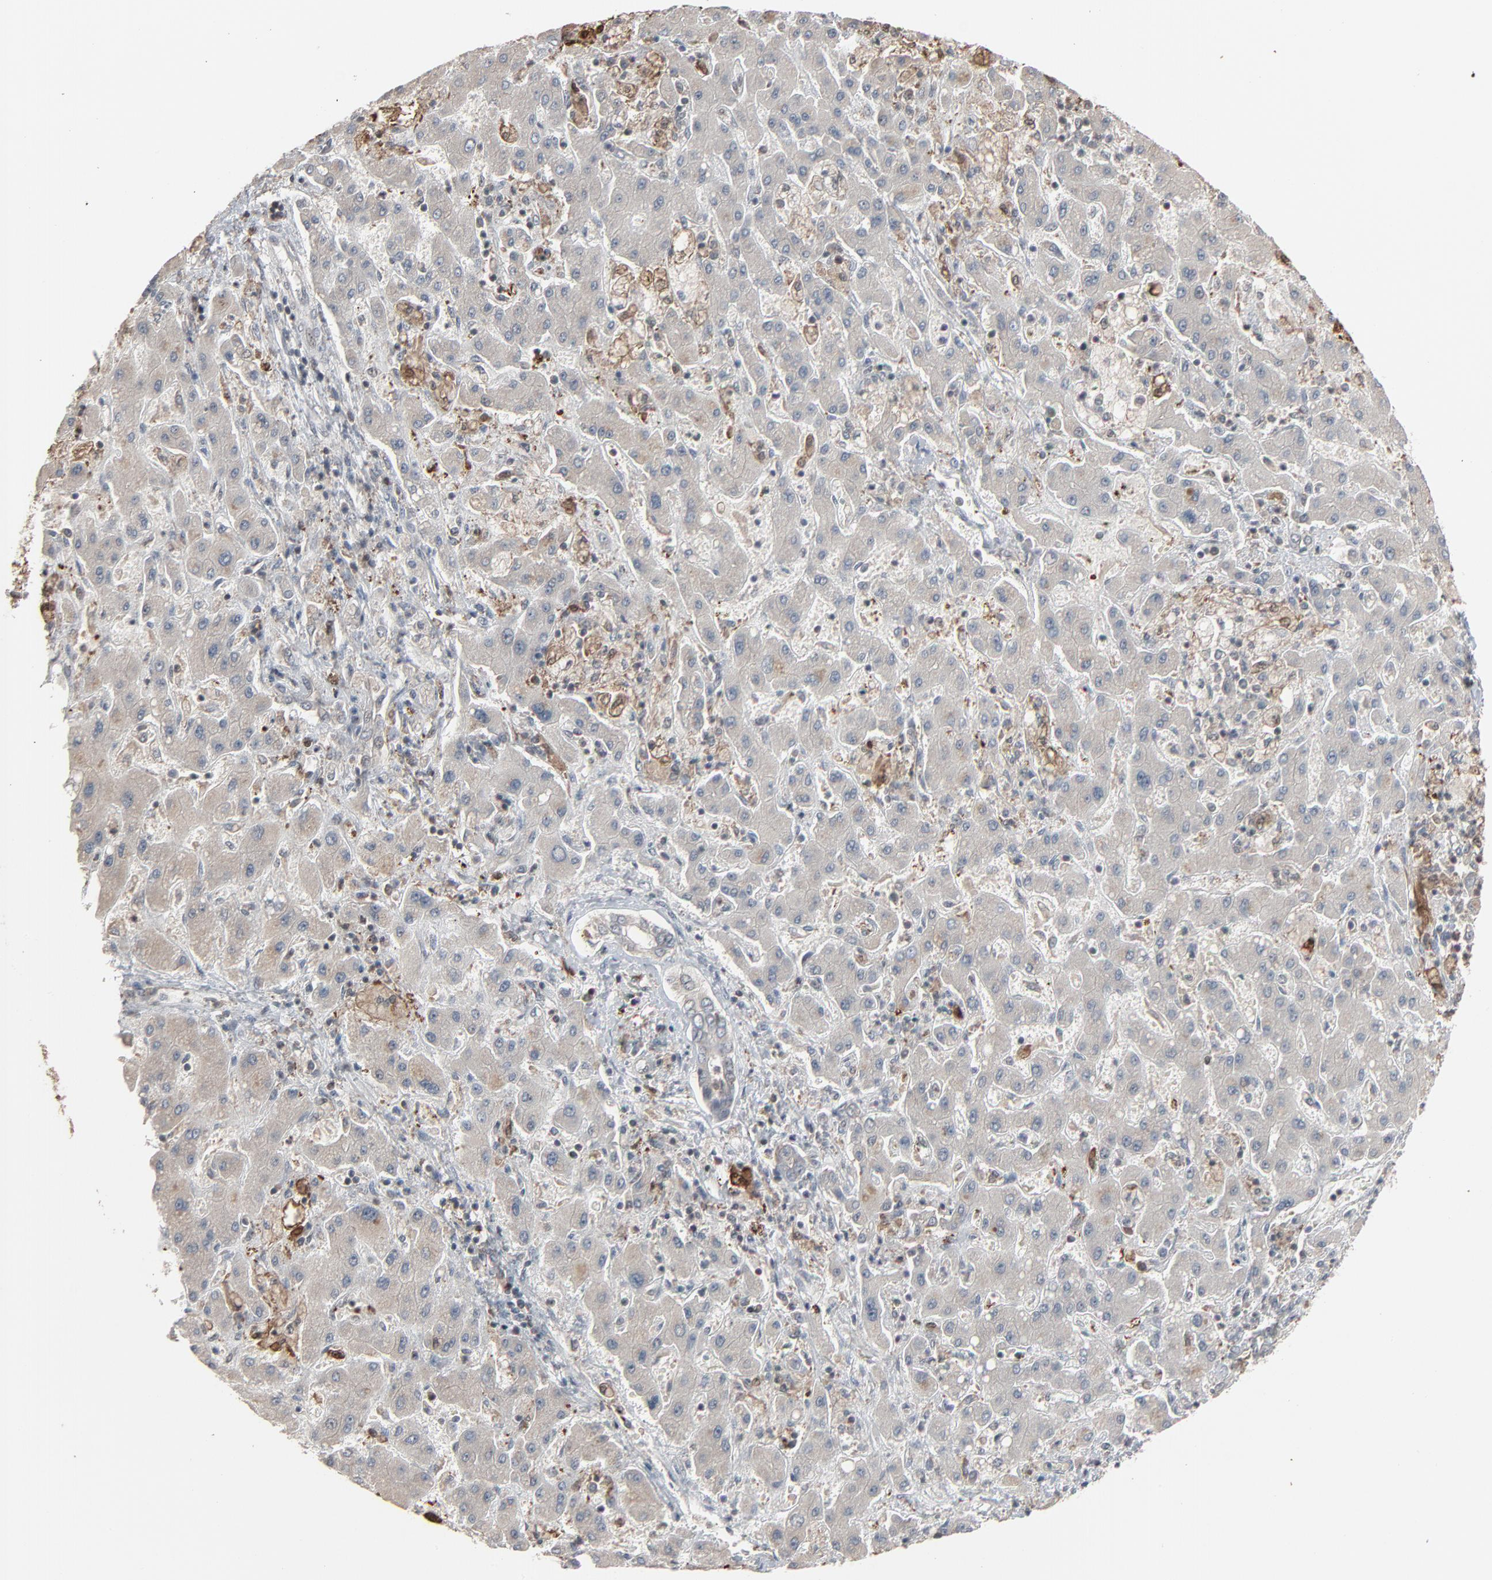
{"staining": {"intensity": "negative", "quantity": "none", "location": "none"}, "tissue": "liver cancer", "cell_type": "Tumor cells", "image_type": "cancer", "snomed": [{"axis": "morphology", "description": "Cholangiocarcinoma"}, {"axis": "topography", "description": "Liver"}], "caption": "Immunohistochemistry of cholangiocarcinoma (liver) reveals no staining in tumor cells.", "gene": "DOCK8", "patient": {"sex": "male", "age": 50}}